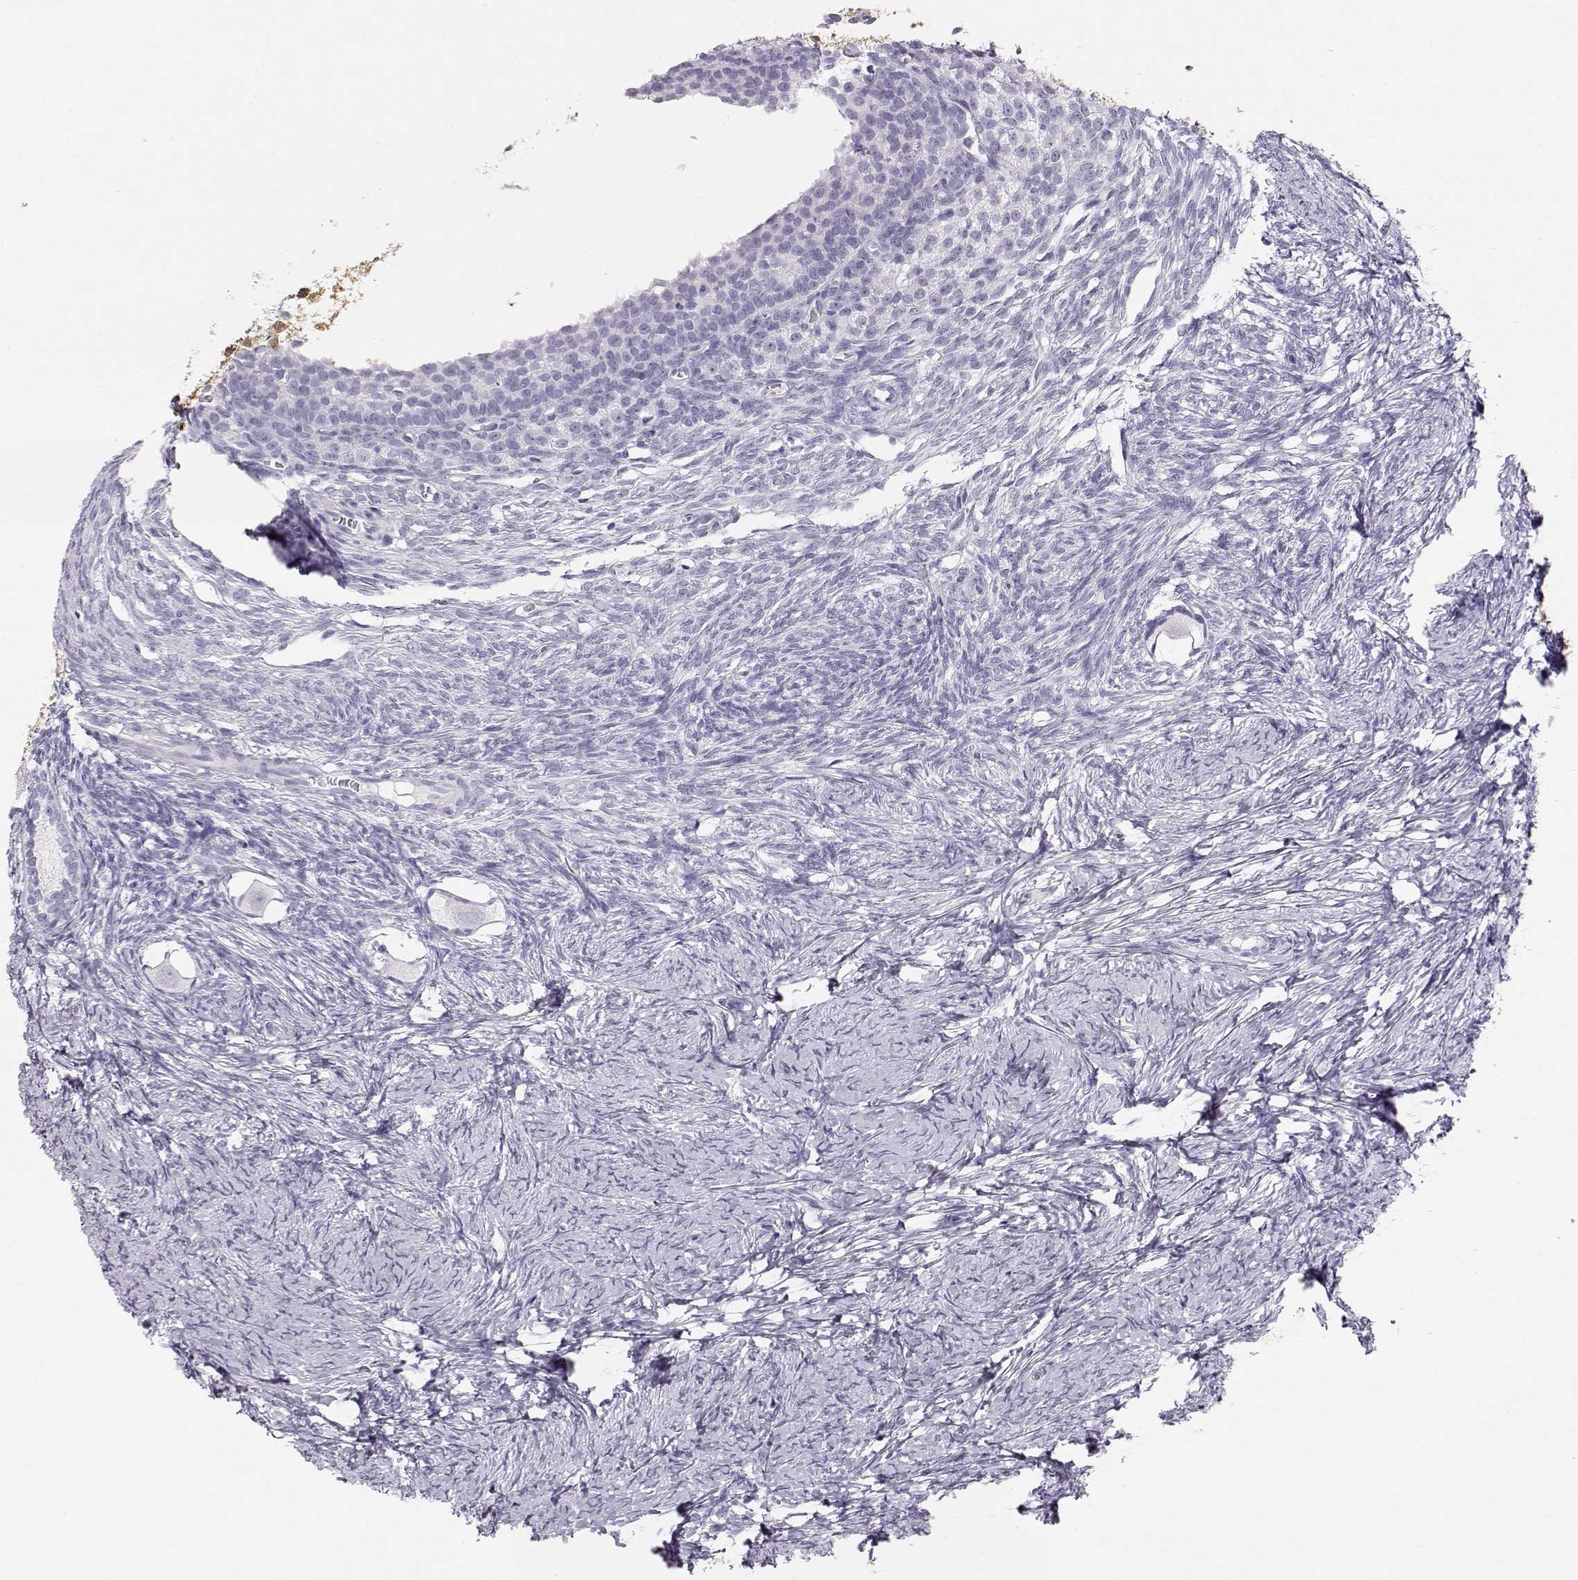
{"staining": {"intensity": "negative", "quantity": "none", "location": "none"}, "tissue": "ovary", "cell_type": "Follicle cells", "image_type": "normal", "snomed": [{"axis": "morphology", "description": "Normal tissue, NOS"}, {"axis": "topography", "description": "Ovary"}], "caption": "The image demonstrates no staining of follicle cells in unremarkable ovary.", "gene": "TKTL1", "patient": {"sex": "female", "age": 27}}